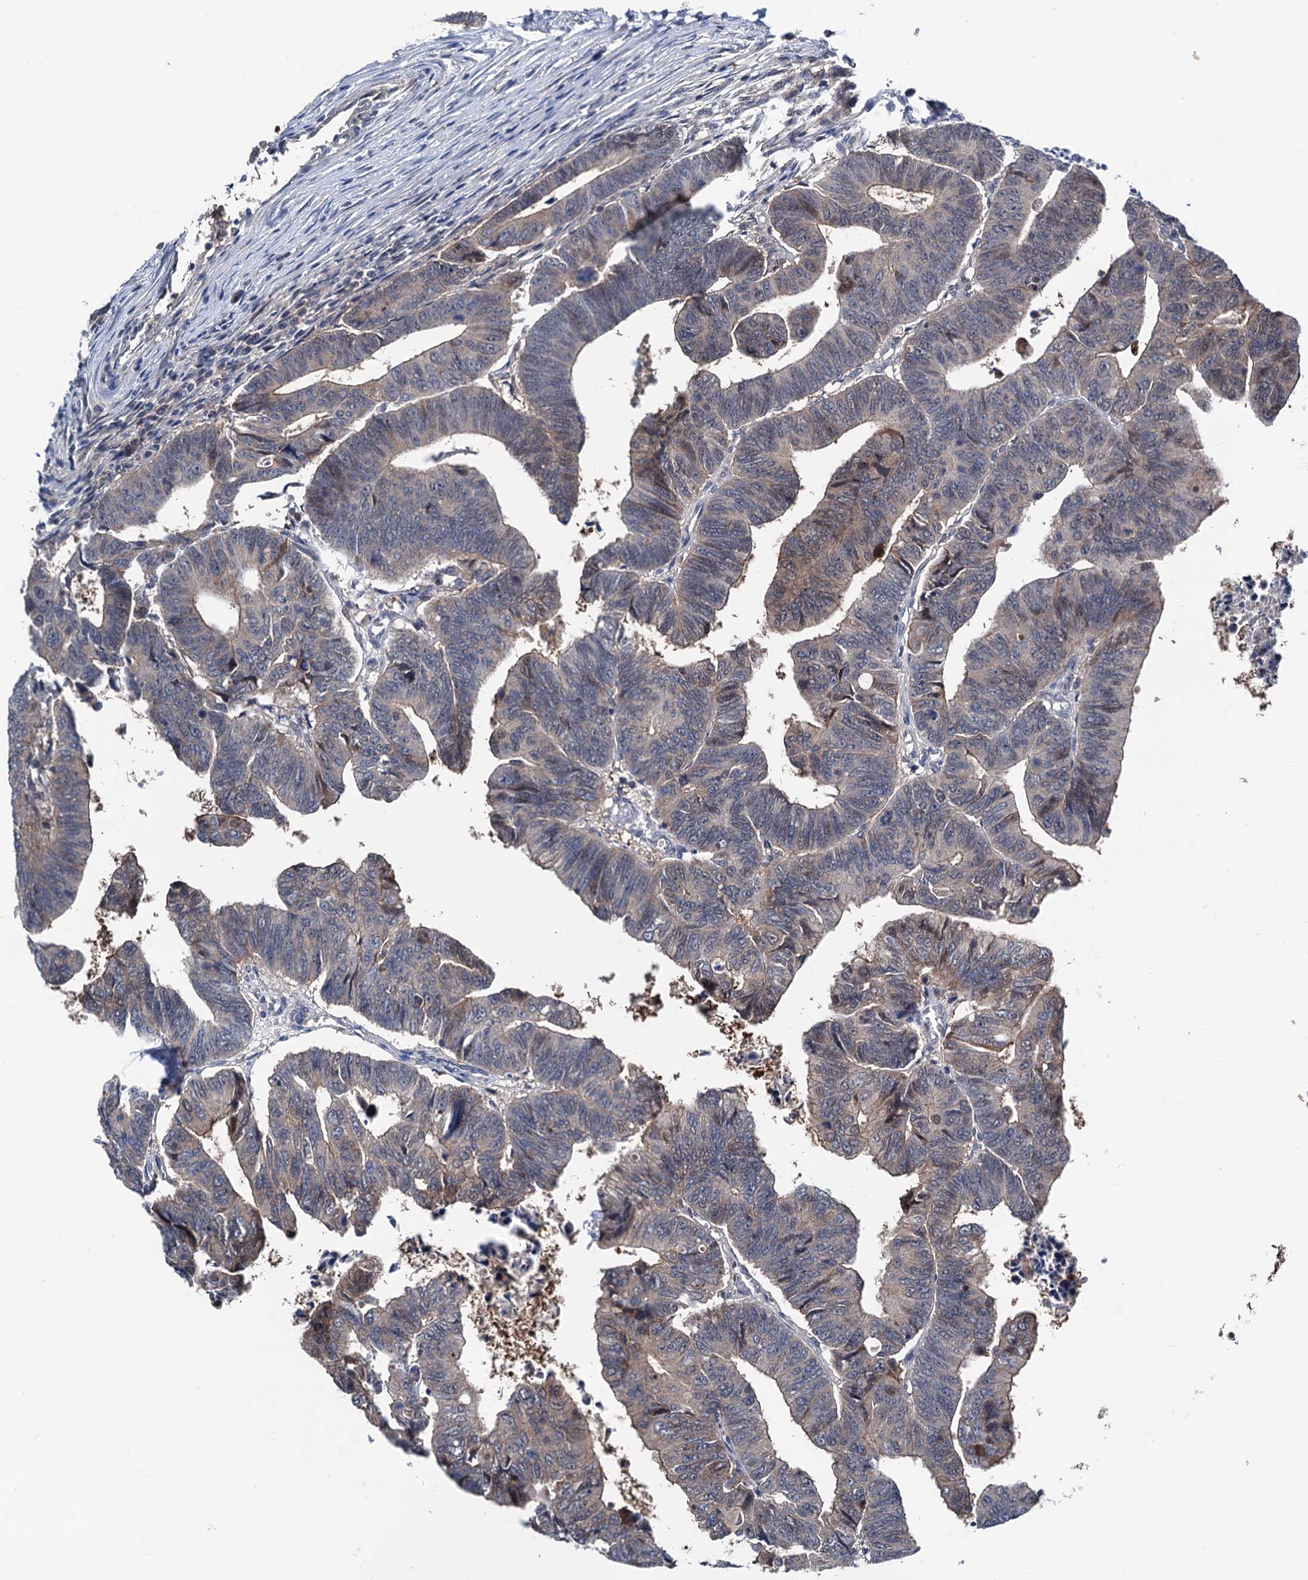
{"staining": {"intensity": "weak", "quantity": "<25%", "location": "cytoplasmic/membranous"}, "tissue": "colorectal cancer", "cell_type": "Tumor cells", "image_type": "cancer", "snomed": [{"axis": "morphology", "description": "Adenocarcinoma, NOS"}, {"axis": "topography", "description": "Rectum"}], "caption": "Tumor cells show no significant expression in colorectal adenocarcinoma. The staining is performed using DAB (3,3'-diaminobenzidine) brown chromogen with nuclei counter-stained in using hematoxylin.", "gene": "GLO1", "patient": {"sex": "female", "age": 65}}